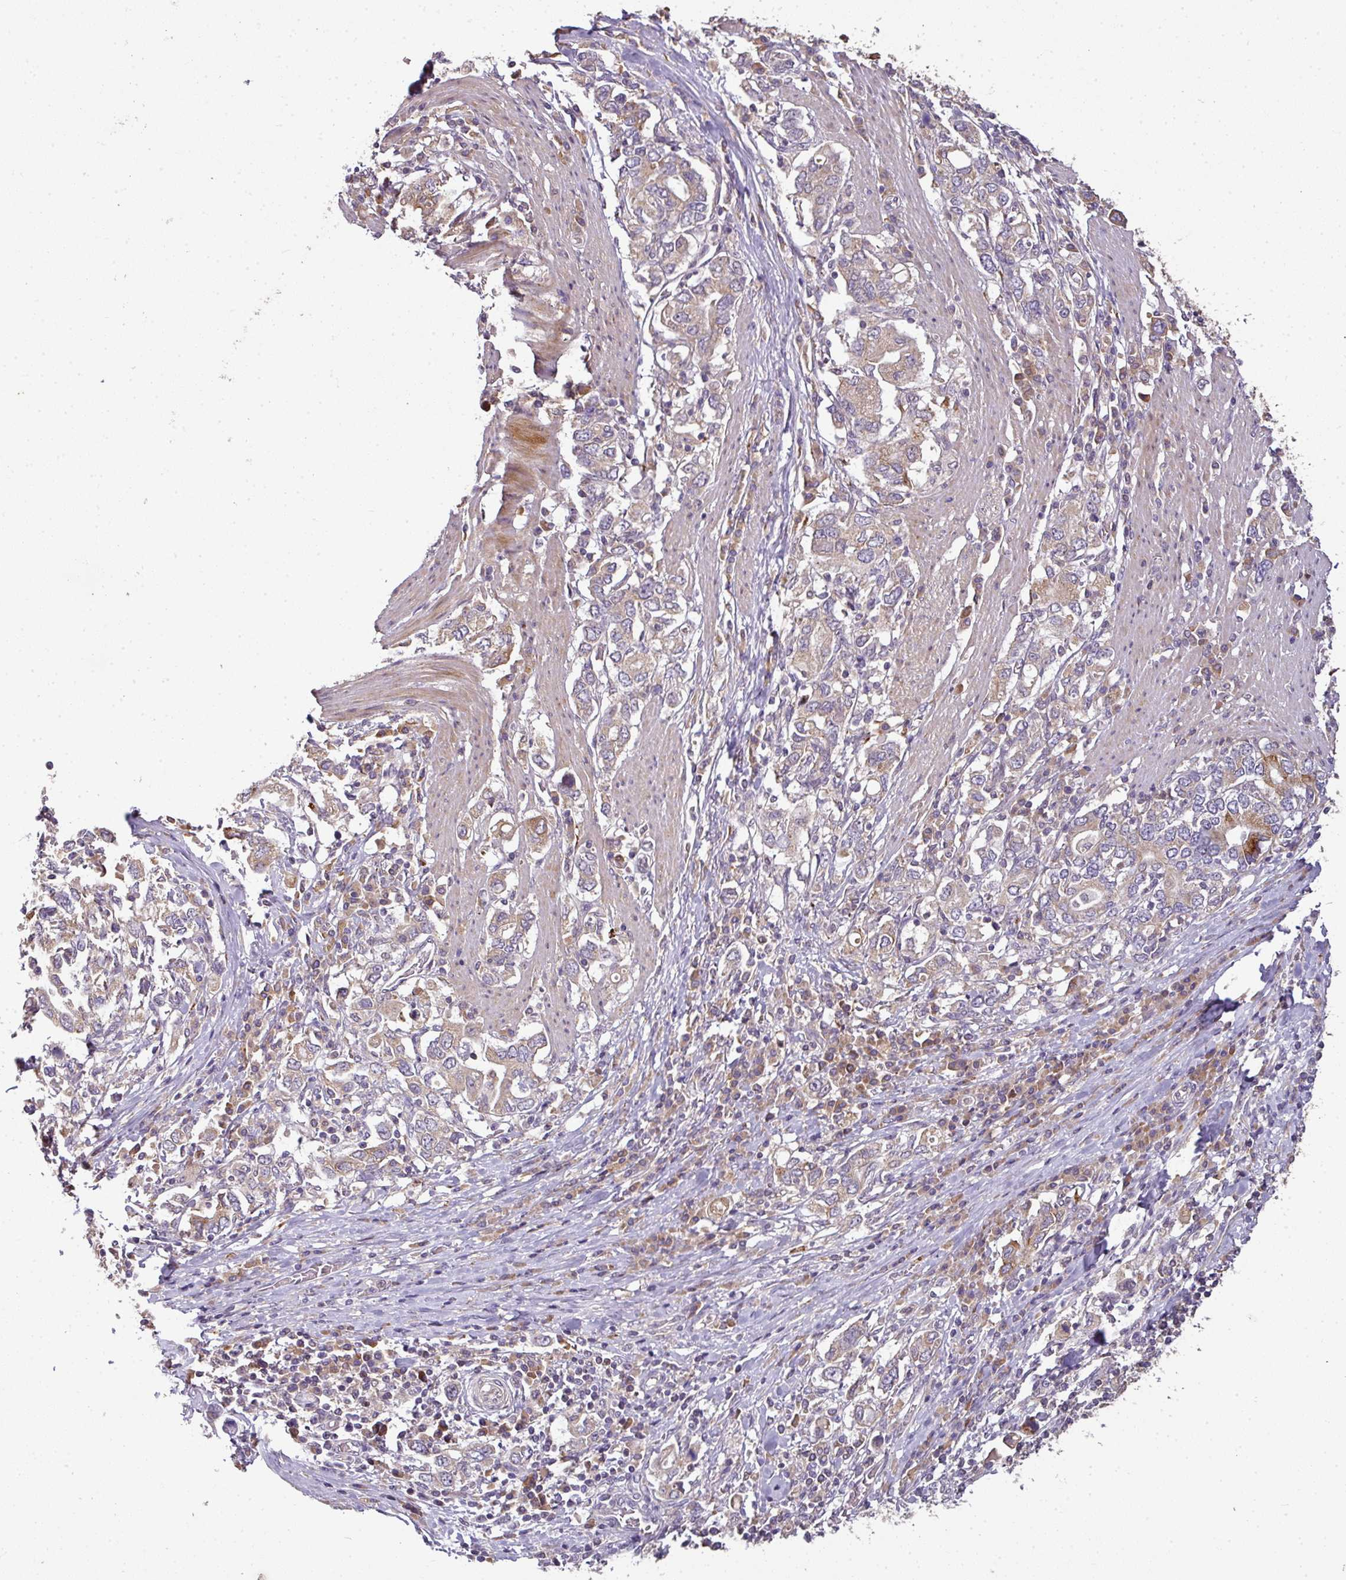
{"staining": {"intensity": "weak", "quantity": "25%-75%", "location": "cytoplasmic/membranous"}, "tissue": "stomach cancer", "cell_type": "Tumor cells", "image_type": "cancer", "snomed": [{"axis": "morphology", "description": "Adenocarcinoma, NOS"}, {"axis": "topography", "description": "Stomach, upper"}, {"axis": "topography", "description": "Stomach"}], "caption": "Protein staining displays weak cytoplasmic/membranous expression in approximately 25%-75% of tumor cells in stomach cancer.", "gene": "SPCS3", "patient": {"sex": "male", "age": 62}}